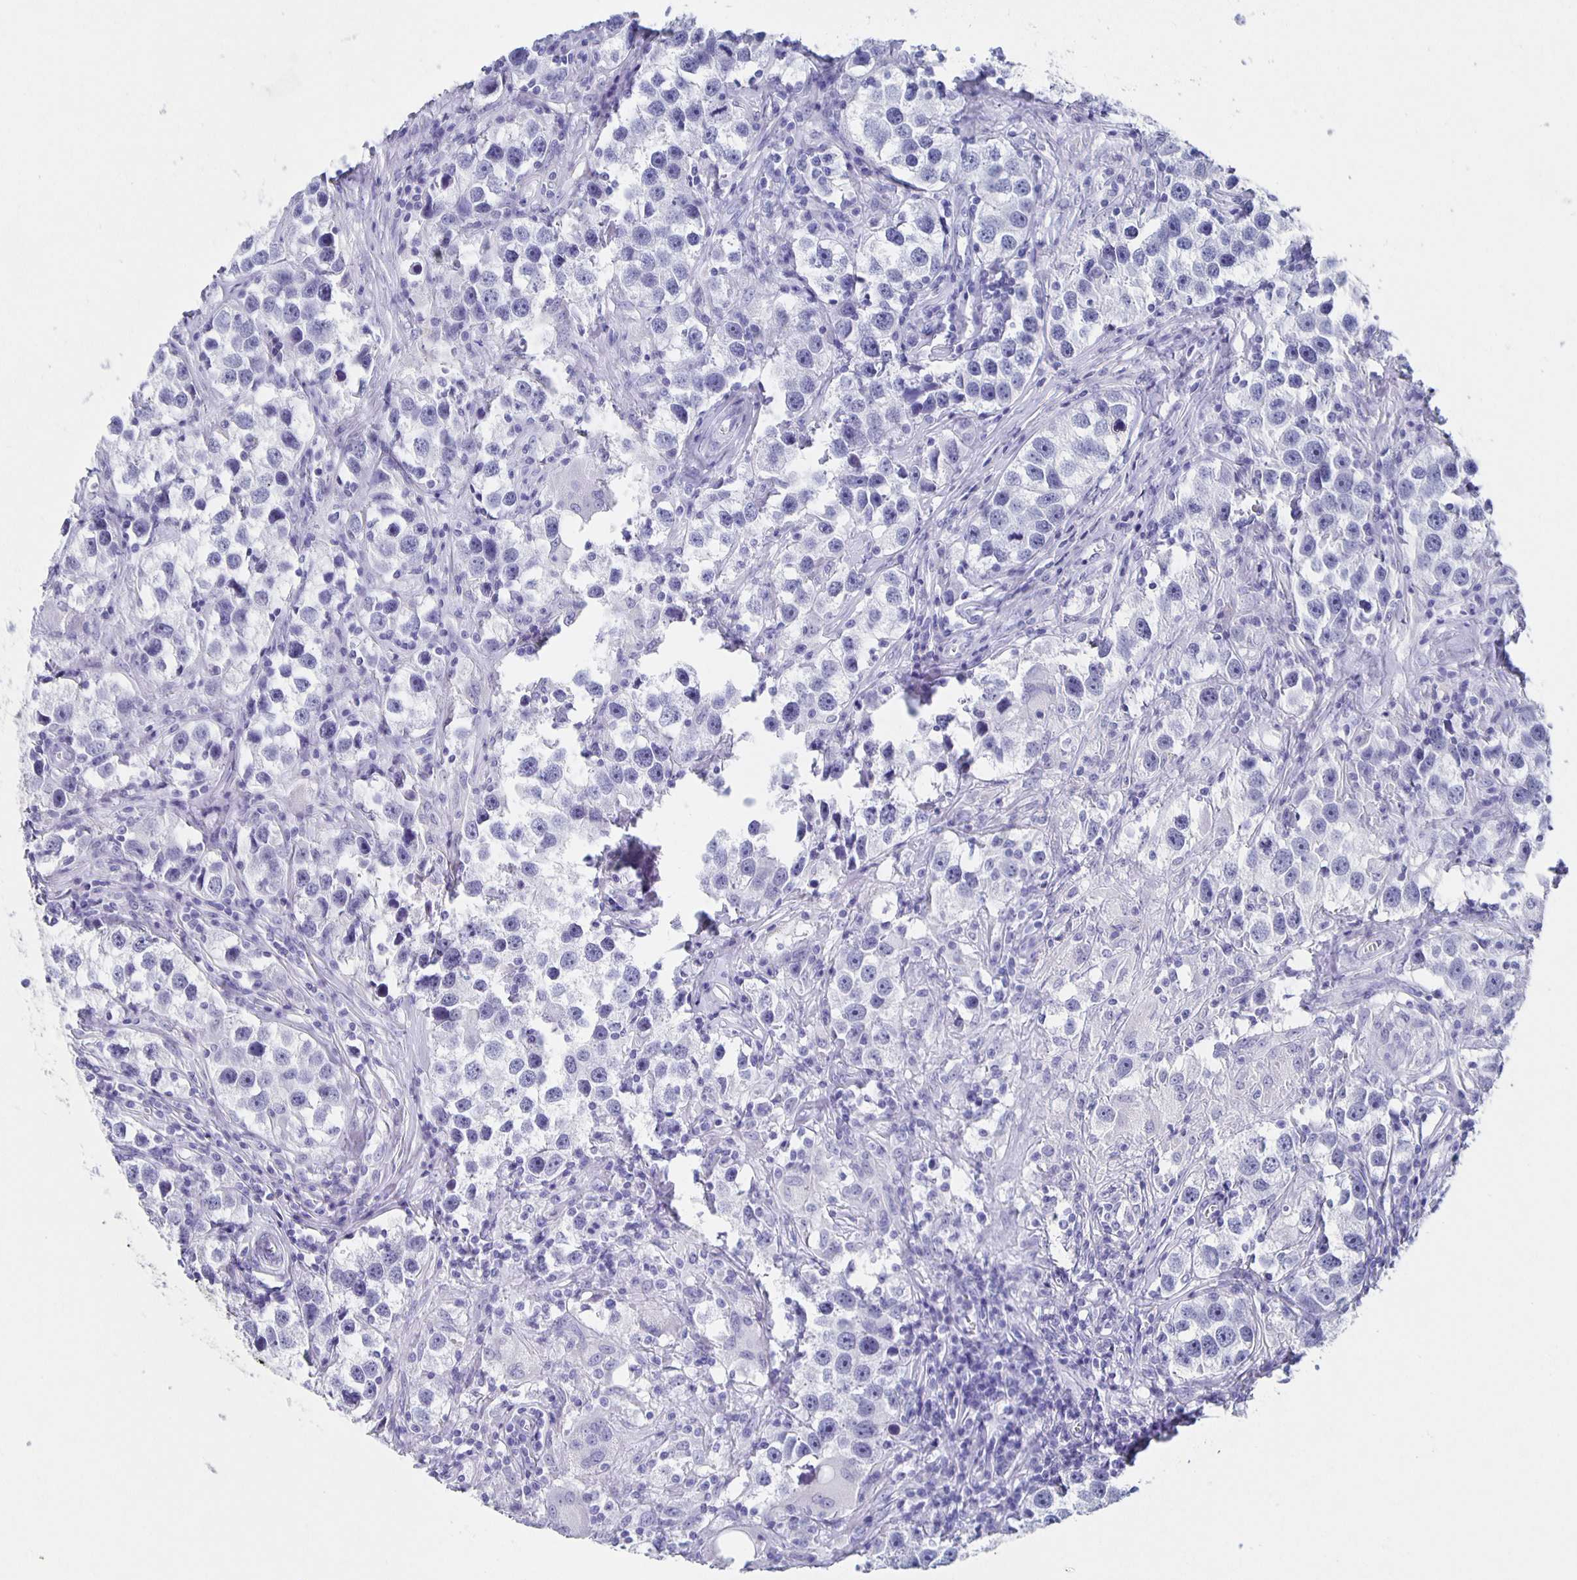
{"staining": {"intensity": "negative", "quantity": "none", "location": "none"}, "tissue": "testis cancer", "cell_type": "Tumor cells", "image_type": "cancer", "snomed": [{"axis": "morphology", "description": "Seminoma, NOS"}, {"axis": "topography", "description": "Testis"}], "caption": "This photomicrograph is of testis cancer stained with IHC to label a protein in brown with the nuclei are counter-stained blue. There is no staining in tumor cells. Nuclei are stained in blue.", "gene": "SLC34A2", "patient": {"sex": "male", "age": 49}}